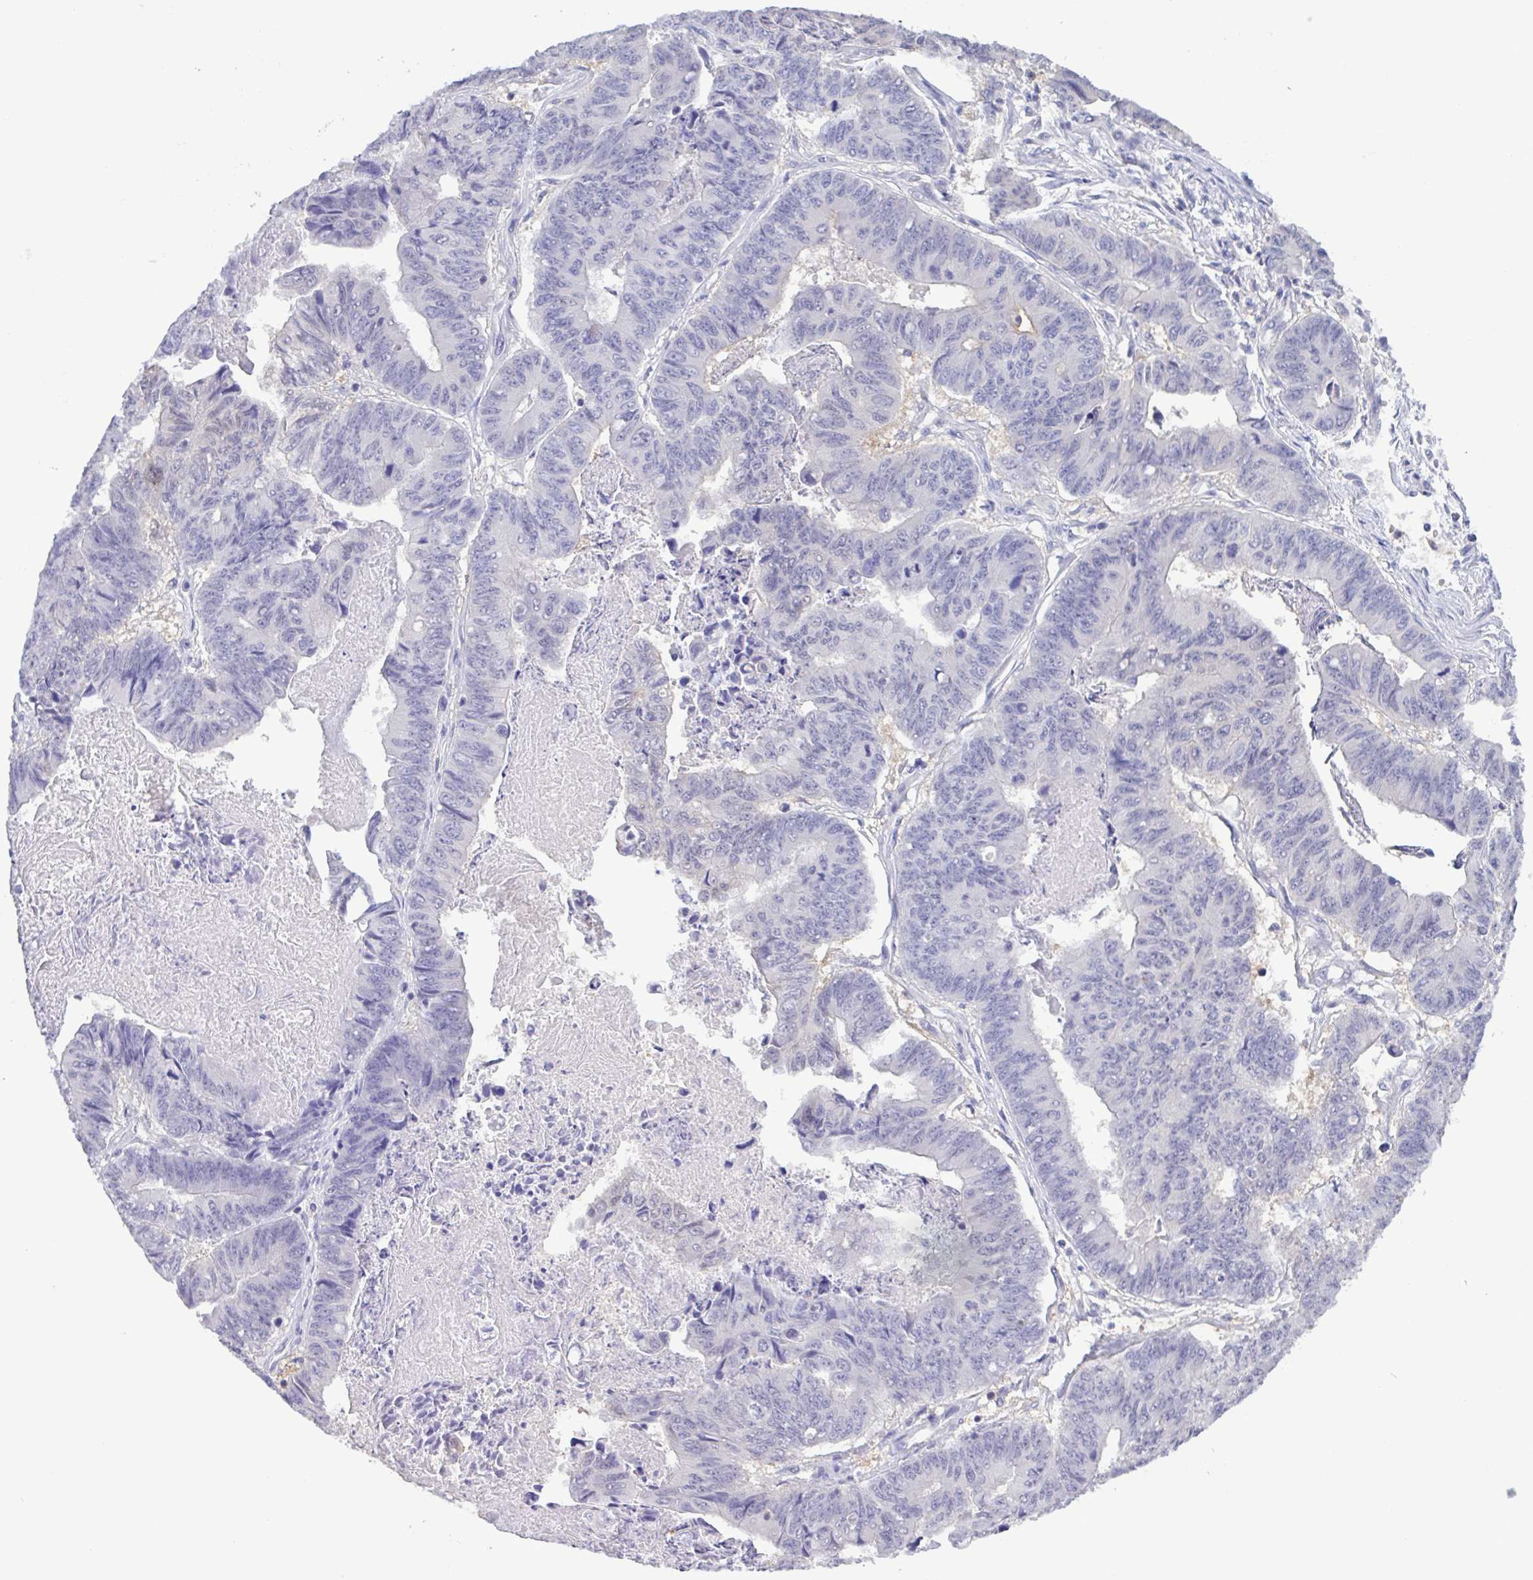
{"staining": {"intensity": "negative", "quantity": "none", "location": "none"}, "tissue": "stomach cancer", "cell_type": "Tumor cells", "image_type": "cancer", "snomed": [{"axis": "morphology", "description": "Adenocarcinoma, NOS"}, {"axis": "topography", "description": "Stomach, lower"}], "caption": "Immunohistochemical staining of stomach cancer (adenocarcinoma) reveals no significant expression in tumor cells.", "gene": "LDHC", "patient": {"sex": "male", "age": 77}}